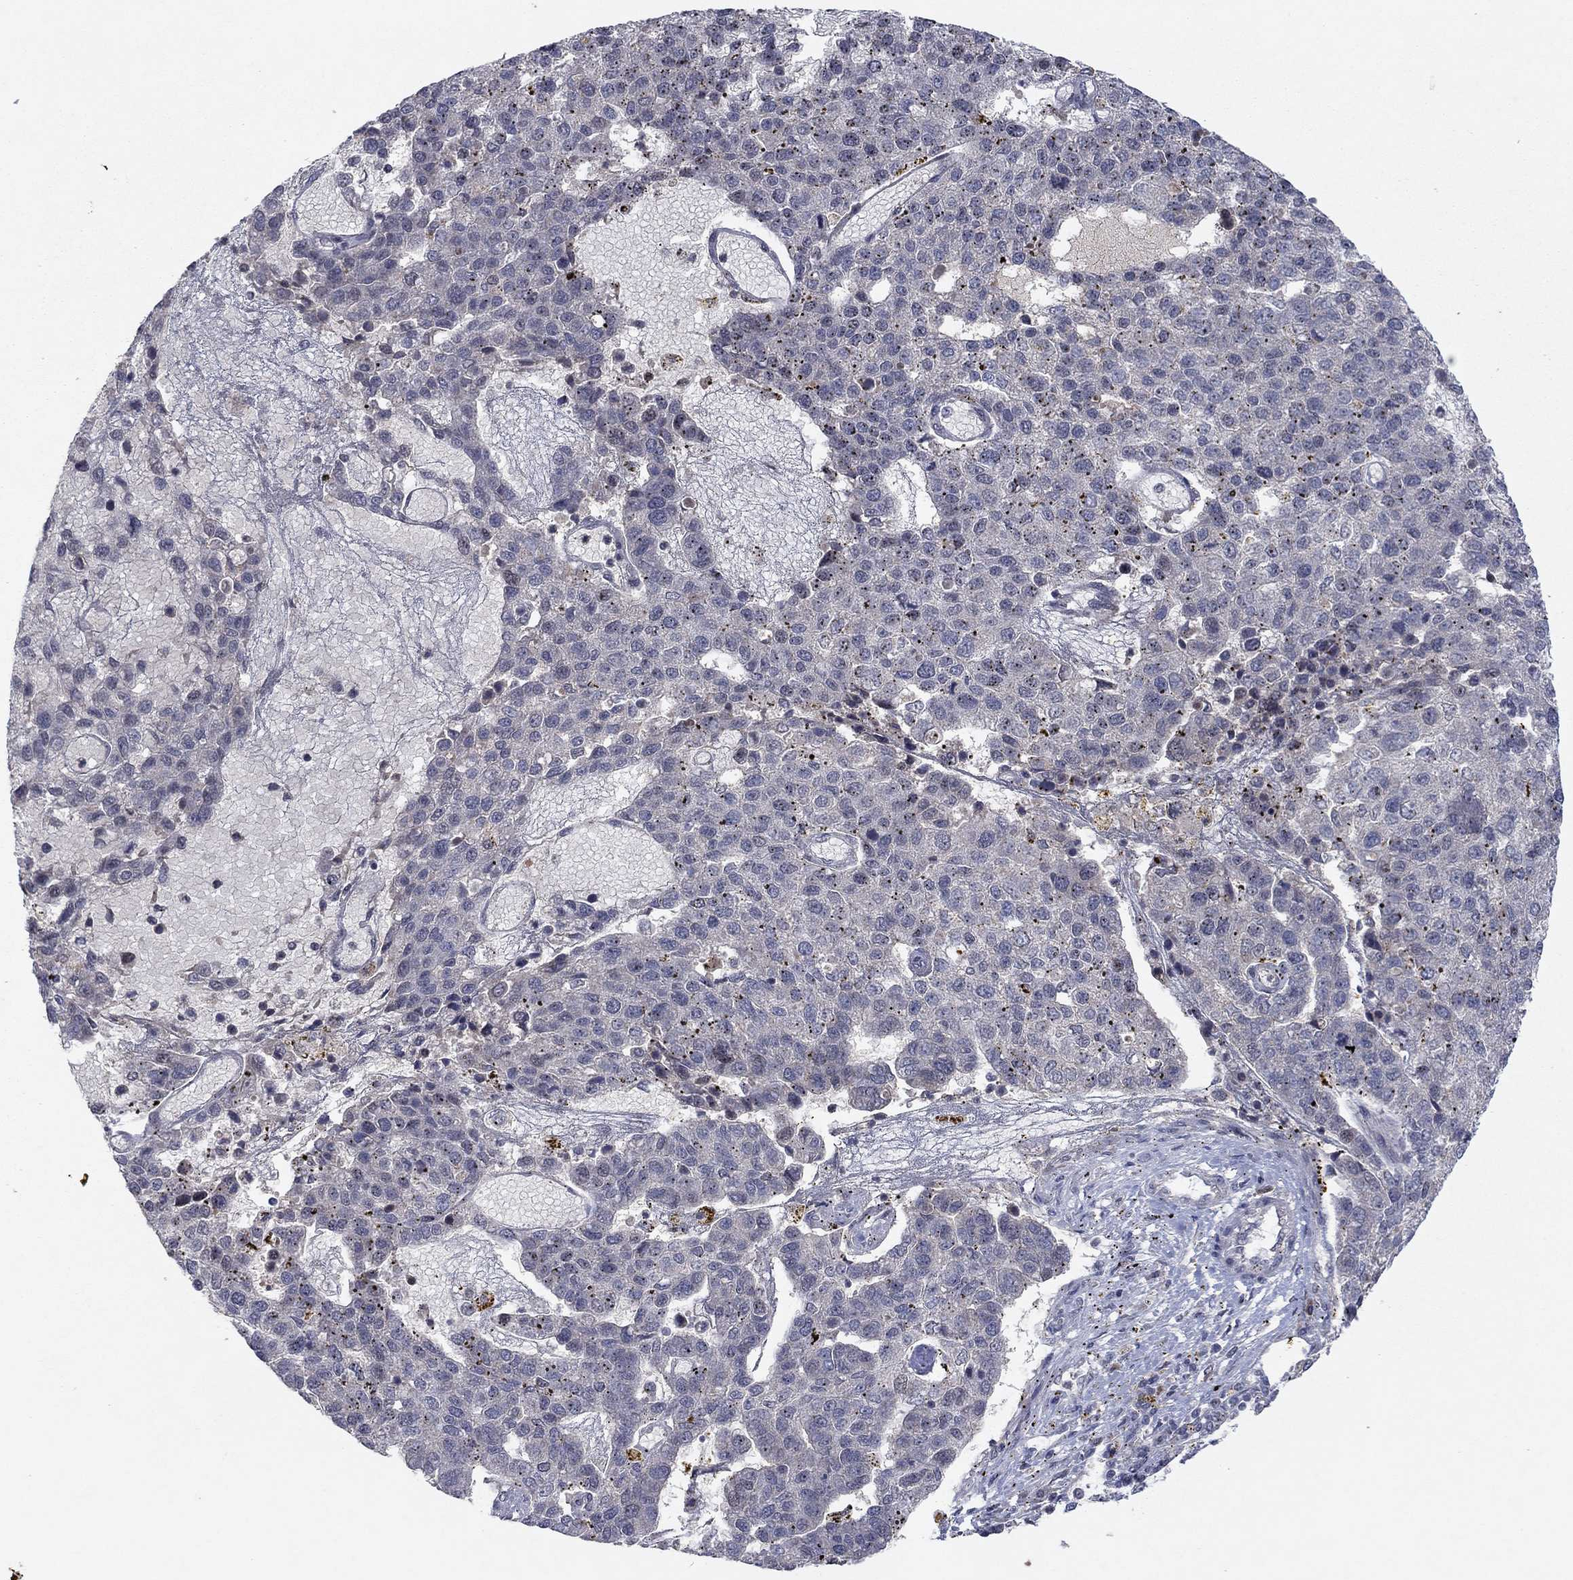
{"staining": {"intensity": "negative", "quantity": "none", "location": "none"}, "tissue": "pancreatic cancer", "cell_type": "Tumor cells", "image_type": "cancer", "snomed": [{"axis": "morphology", "description": "Adenocarcinoma, NOS"}, {"axis": "topography", "description": "Pancreas"}], "caption": "Pancreatic cancer was stained to show a protein in brown. There is no significant positivity in tumor cells. The staining was performed using DAB to visualize the protein expression in brown, while the nuclei were stained in blue with hematoxylin (Magnification: 20x).", "gene": "IL4", "patient": {"sex": "female", "age": 61}}